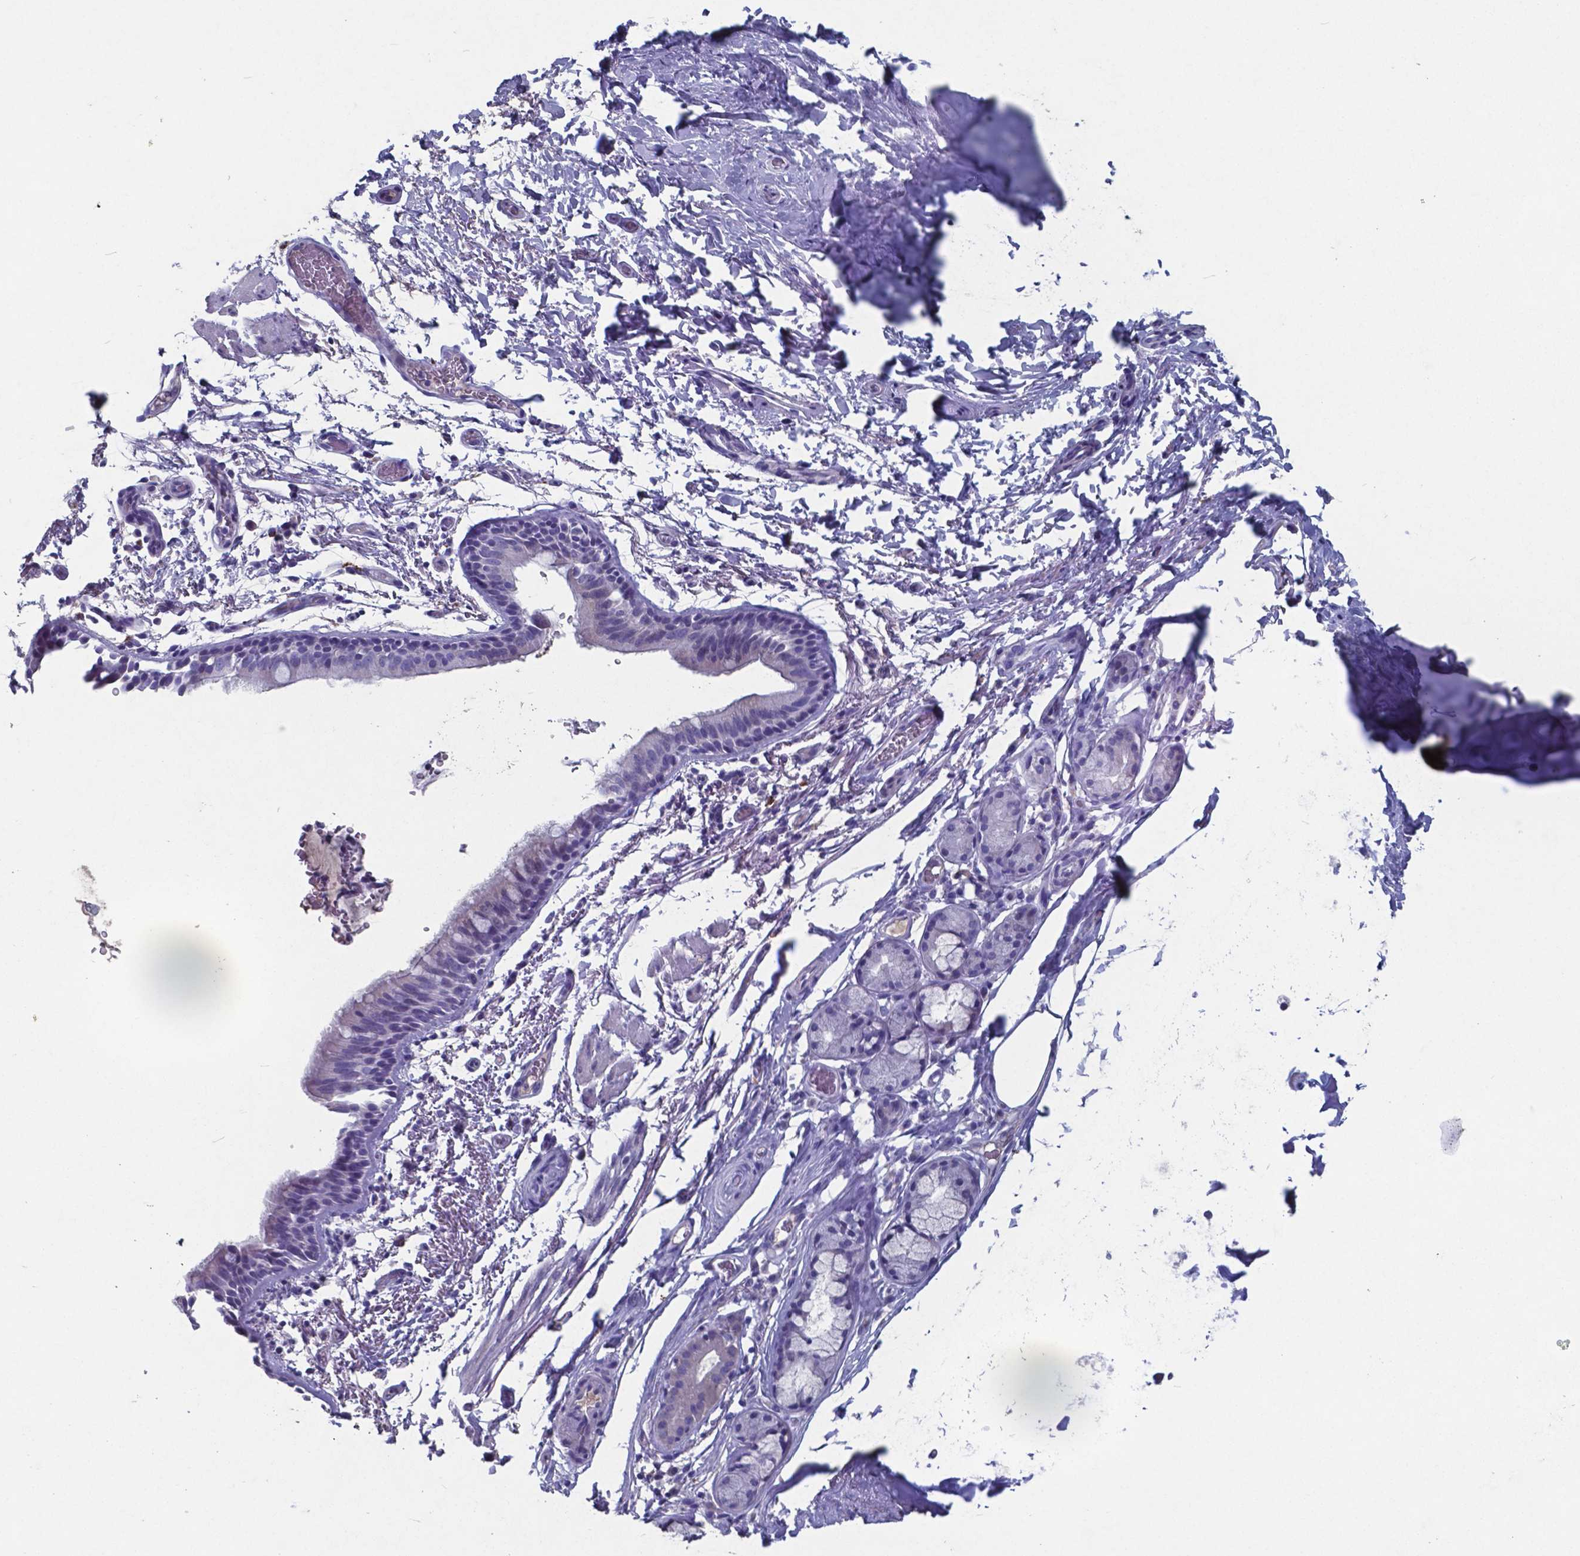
{"staining": {"intensity": "negative", "quantity": "none", "location": "none"}, "tissue": "bronchus", "cell_type": "Respiratory epithelial cells", "image_type": "normal", "snomed": [{"axis": "morphology", "description": "Normal tissue, NOS"}, {"axis": "topography", "description": "Lymph node"}, {"axis": "topography", "description": "Bronchus"}], "caption": "Human bronchus stained for a protein using immunohistochemistry (IHC) exhibits no staining in respiratory epithelial cells.", "gene": "TTR", "patient": {"sex": "female", "age": 70}}